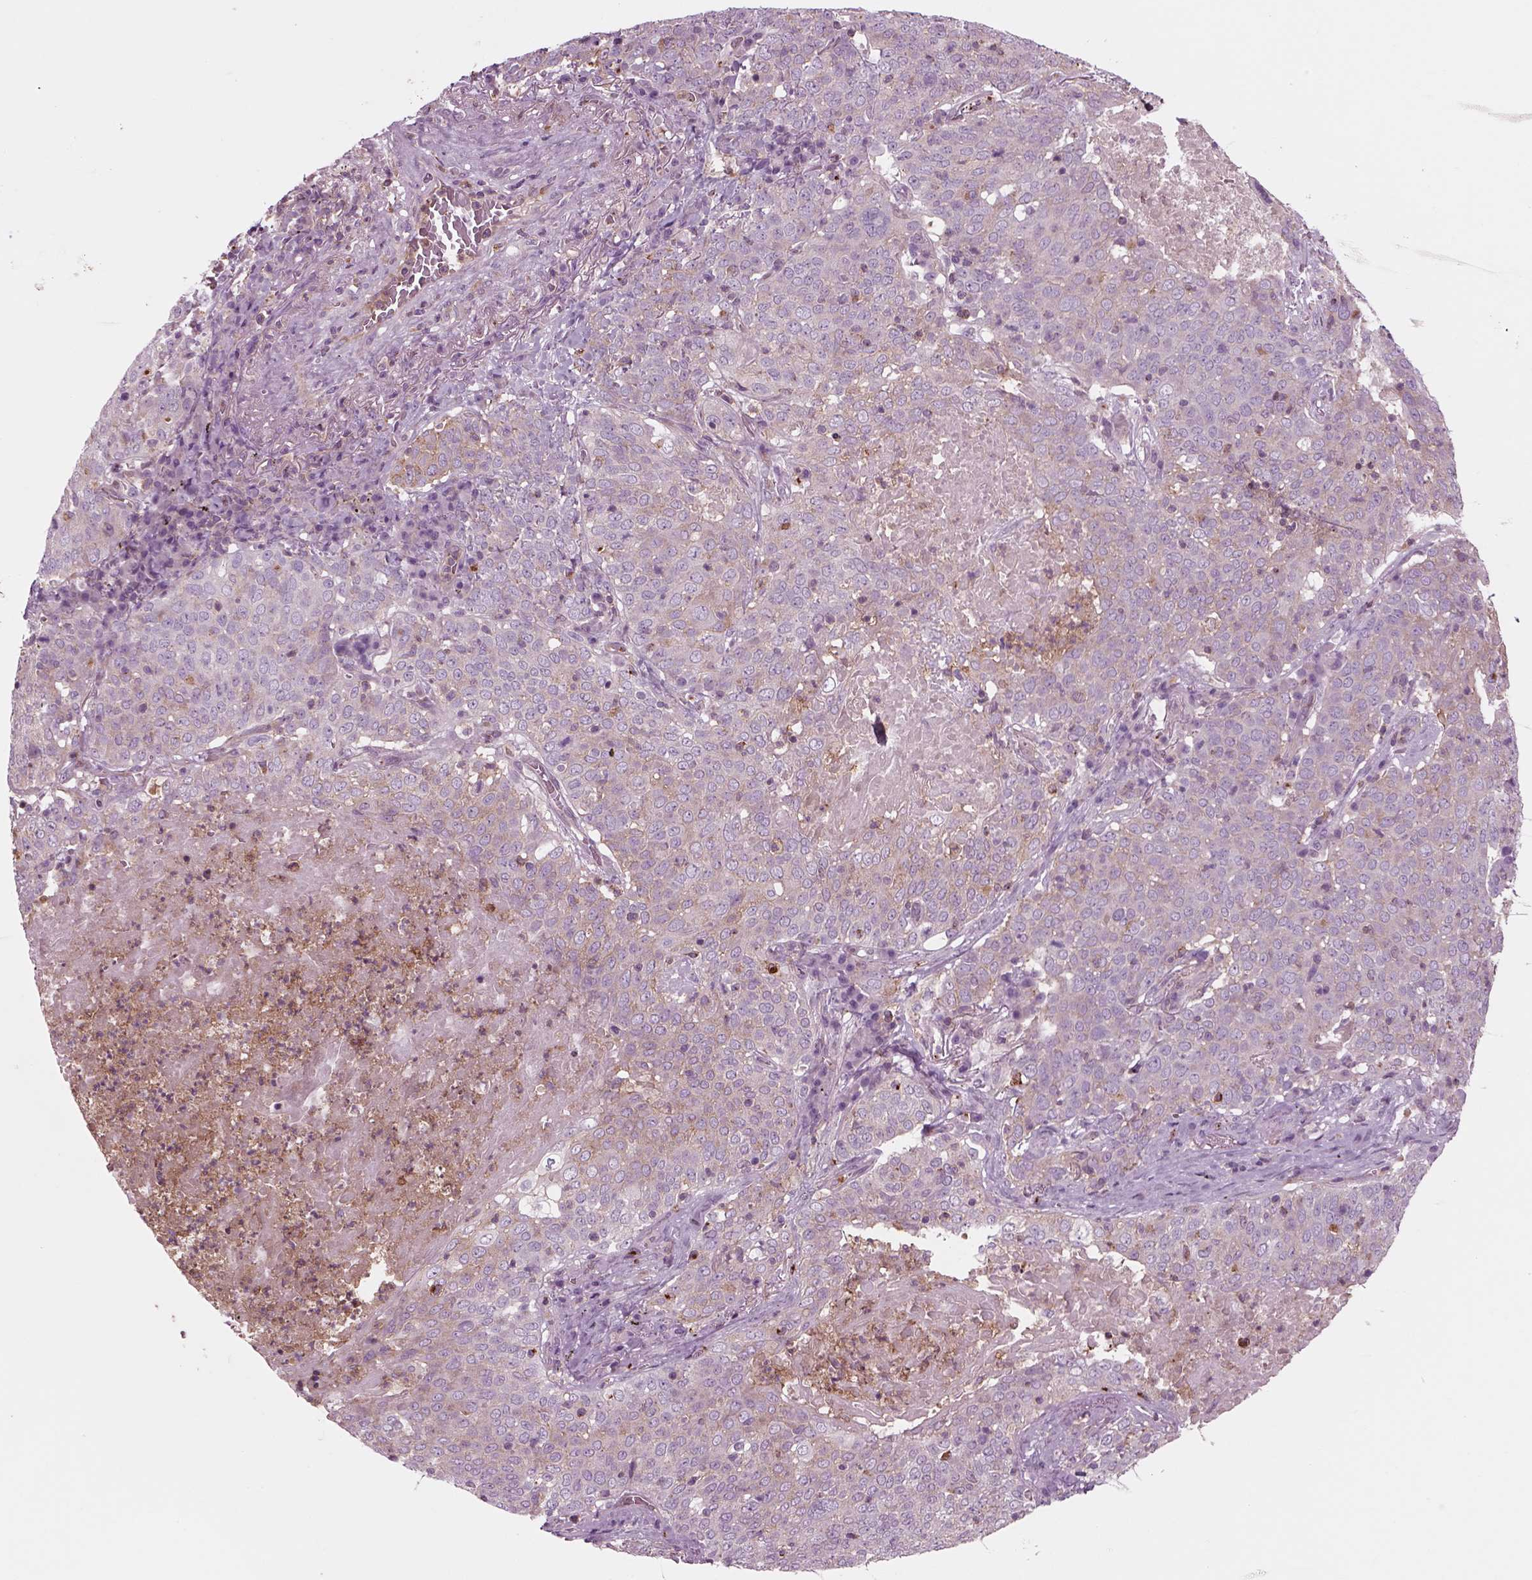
{"staining": {"intensity": "weak", "quantity": "25%-75%", "location": "cytoplasmic/membranous"}, "tissue": "lung cancer", "cell_type": "Tumor cells", "image_type": "cancer", "snomed": [{"axis": "morphology", "description": "Squamous cell carcinoma, NOS"}, {"axis": "topography", "description": "Lung"}], "caption": "DAB immunohistochemical staining of human squamous cell carcinoma (lung) reveals weak cytoplasmic/membranous protein expression in about 25%-75% of tumor cells. (DAB = brown stain, brightfield microscopy at high magnification).", "gene": "SLC2A3", "patient": {"sex": "male", "age": 82}}